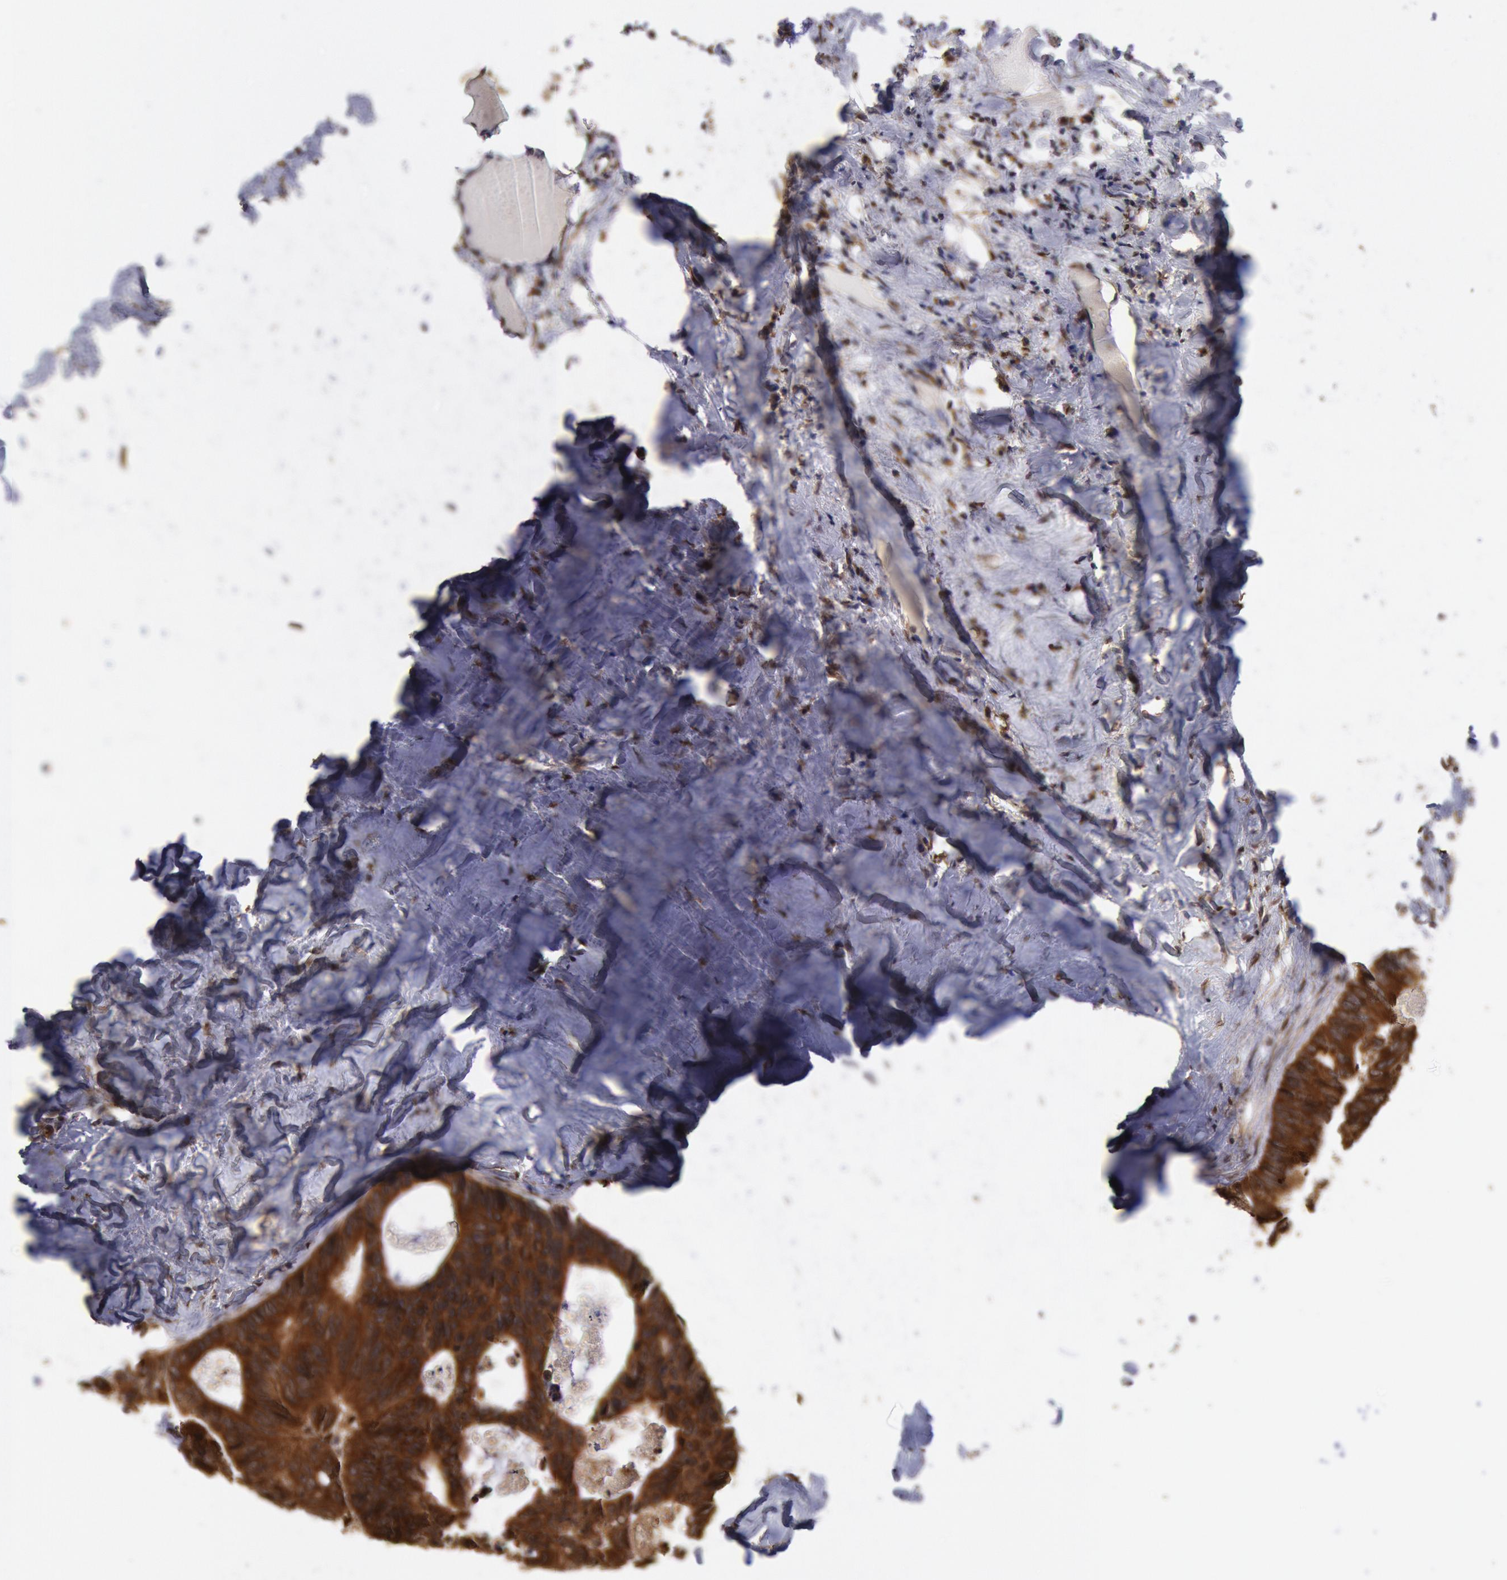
{"staining": {"intensity": "strong", "quantity": ">75%", "location": "cytoplasmic/membranous"}, "tissue": "colorectal cancer", "cell_type": "Tumor cells", "image_type": "cancer", "snomed": [{"axis": "morphology", "description": "Adenocarcinoma, NOS"}, {"axis": "topography", "description": "Colon"}], "caption": "High-magnification brightfield microscopy of colorectal cancer (adenocarcinoma) stained with DAB (brown) and counterstained with hematoxylin (blue). tumor cells exhibit strong cytoplasmic/membranous positivity is identified in about>75% of cells.", "gene": "STX17", "patient": {"sex": "female", "age": 55}}